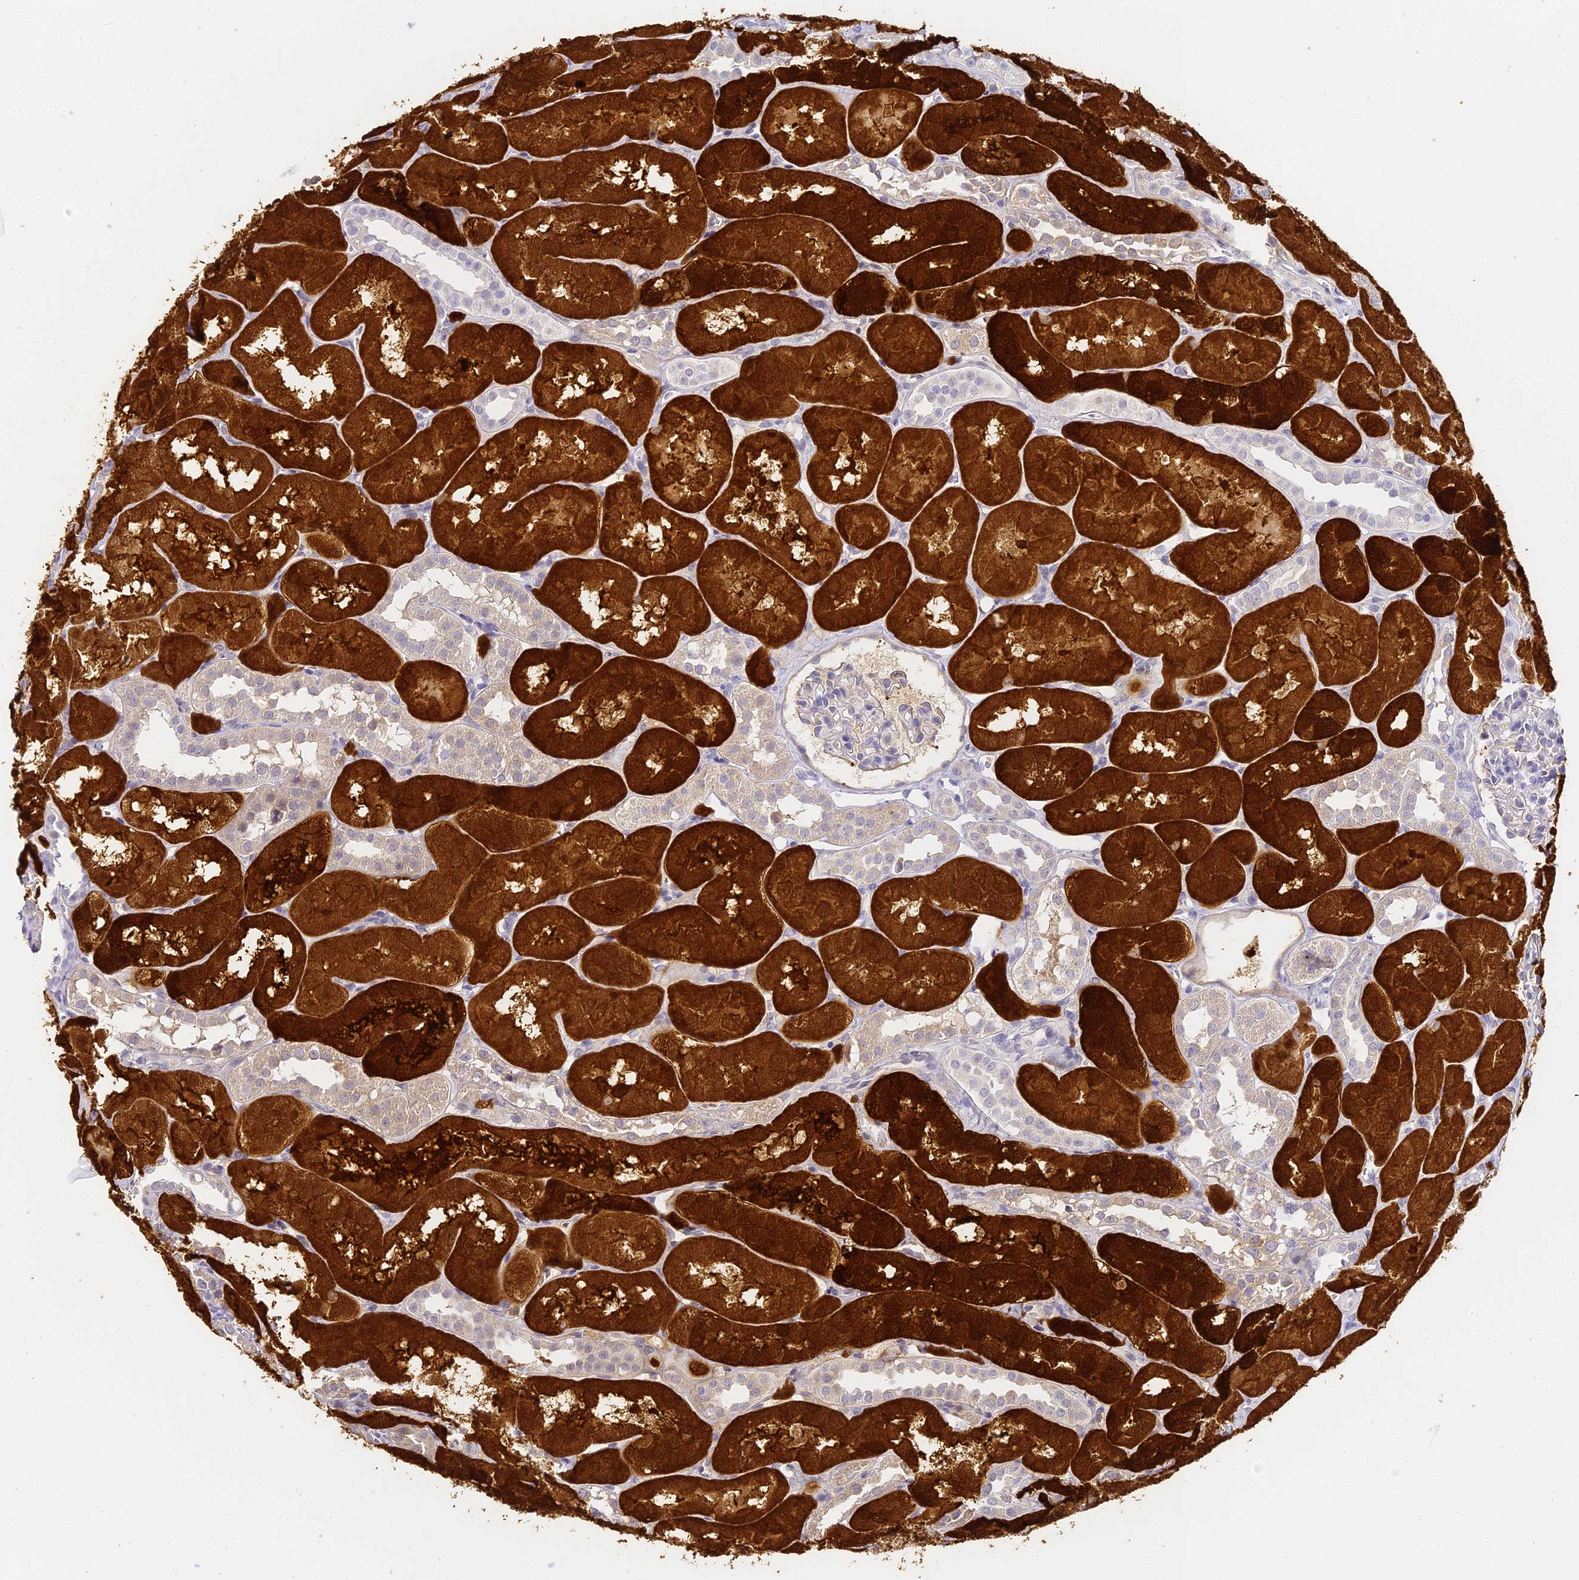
{"staining": {"intensity": "negative", "quantity": "none", "location": "none"}, "tissue": "kidney", "cell_type": "Cells in glomeruli", "image_type": "normal", "snomed": [{"axis": "morphology", "description": "Normal tissue, NOS"}, {"axis": "topography", "description": "Kidney"}, {"axis": "topography", "description": "Urinary bladder"}], "caption": "The immunohistochemistry micrograph has no significant staining in cells in glomeruli of kidney.", "gene": "ABHD14A", "patient": {"sex": "male", "age": 16}}